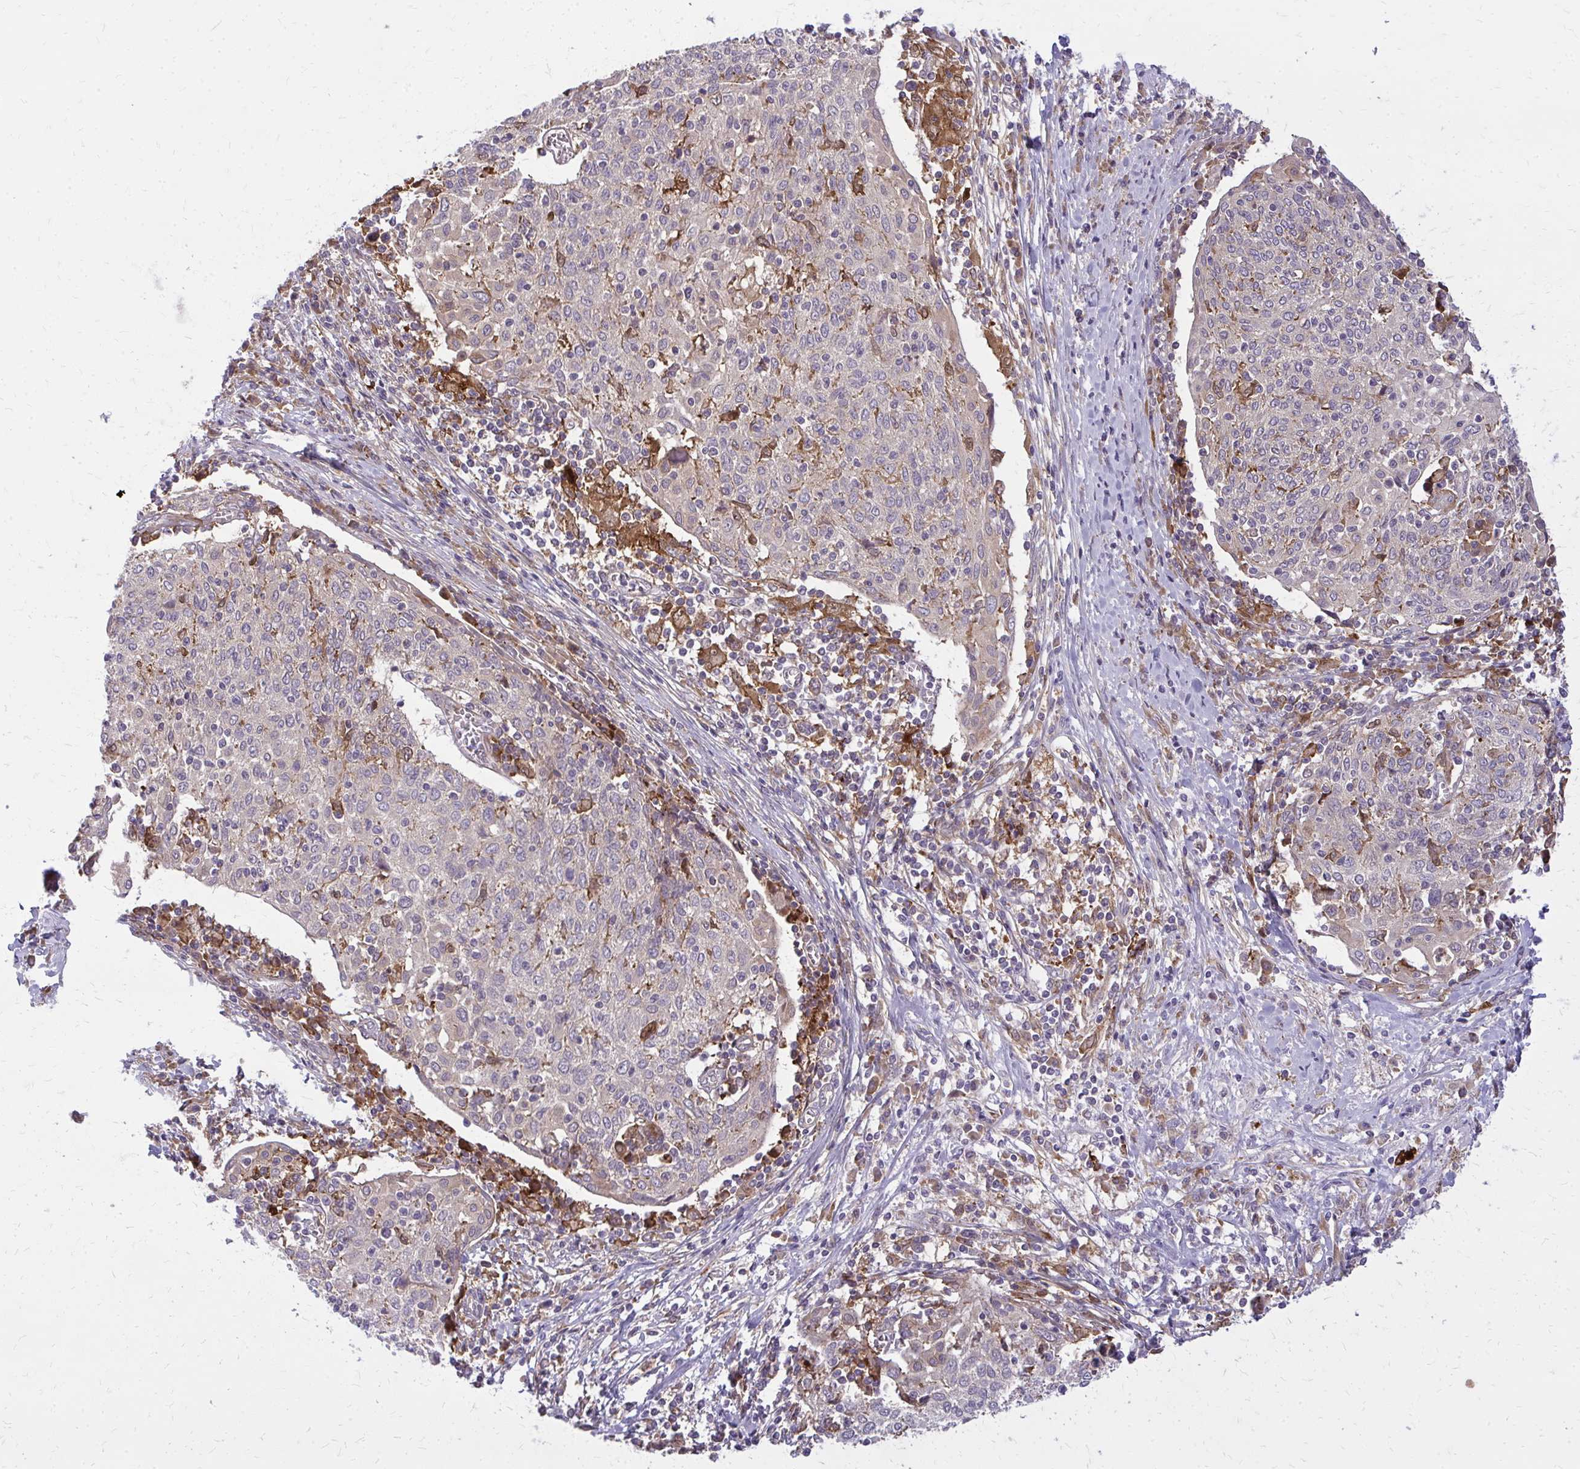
{"staining": {"intensity": "negative", "quantity": "none", "location": "none"}, "tissue": "cervical cancer", "cell_type": "Tumor cells", "image_type": "cancer", "snomed": [{"axis": "morphology", "description": "Squamous cell carcinoma, NOS"}, {"axis": "topography", "description": "Cervix"}], "caption": "Tumor cells show no significant protein positivity in squamous cell carcinoma (cervical). The staining is performed using DAB (3,3'-diaminobenzidine) brown chromogen with nuclei counter-stained in using hematoxylin.", "gene": "OXNAD1", "patient": {"sex": "female", "age": 52}}